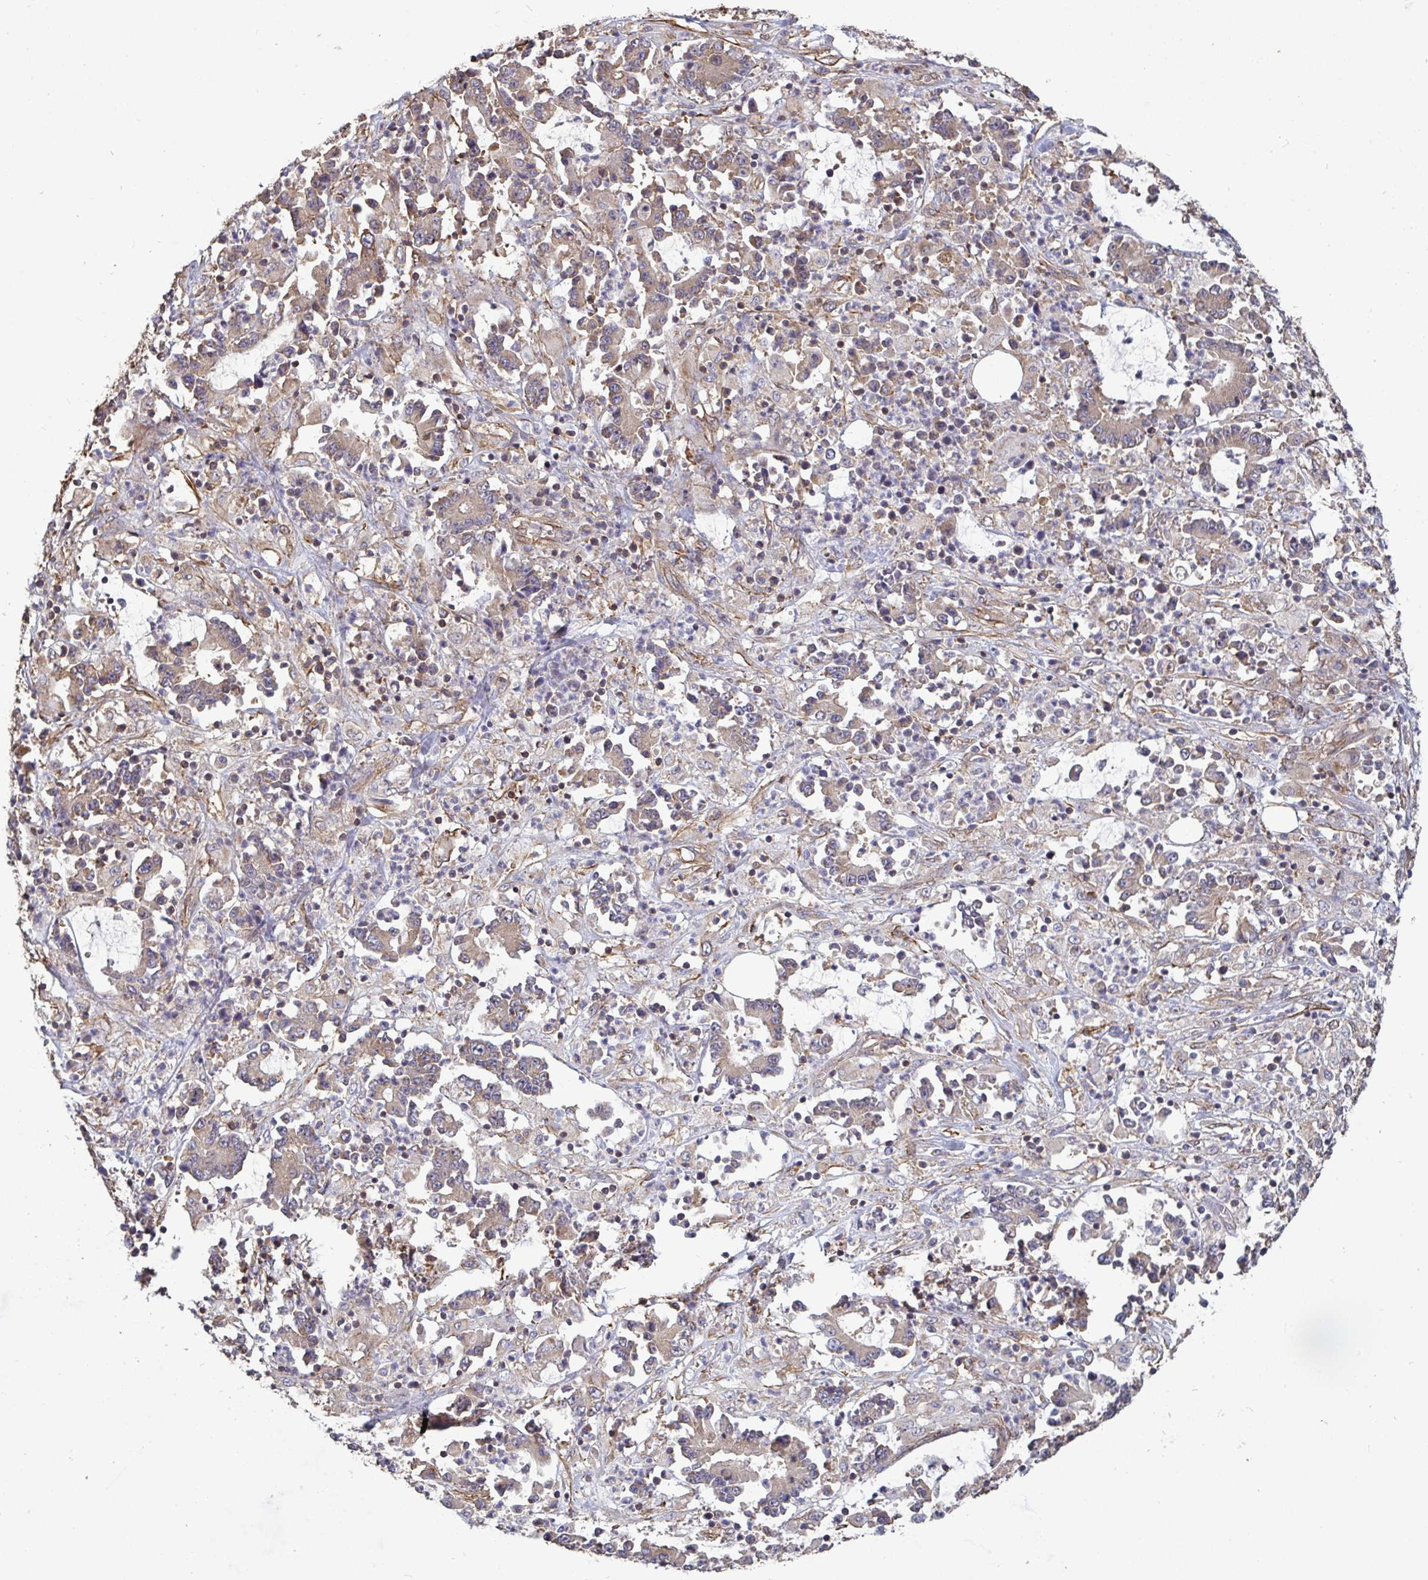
{"staining": {"intensity": "weak", "quantity": "<25%", "location": "cytoplasmic/membranous"}, "tissue": "stomach cancer", "cell_type": "Tumor cells", "image_type": "cancer", "snomed": [{"axis": "morphology", "description": "Adenocarcinoma, NOS"}, {"axis": "topography", "description": "Stomach, upper"}], "caption": "High magnification brightfield microscopy of adenocarcinoma (stomach) stained with DAB (3,3'-diaminobenzidine) (brown) and counterstained with hematoxylin (blue): tumor cells show no significant expression.", "gene": "ISCU", "patient": {"sex": "male", "age": 68}}